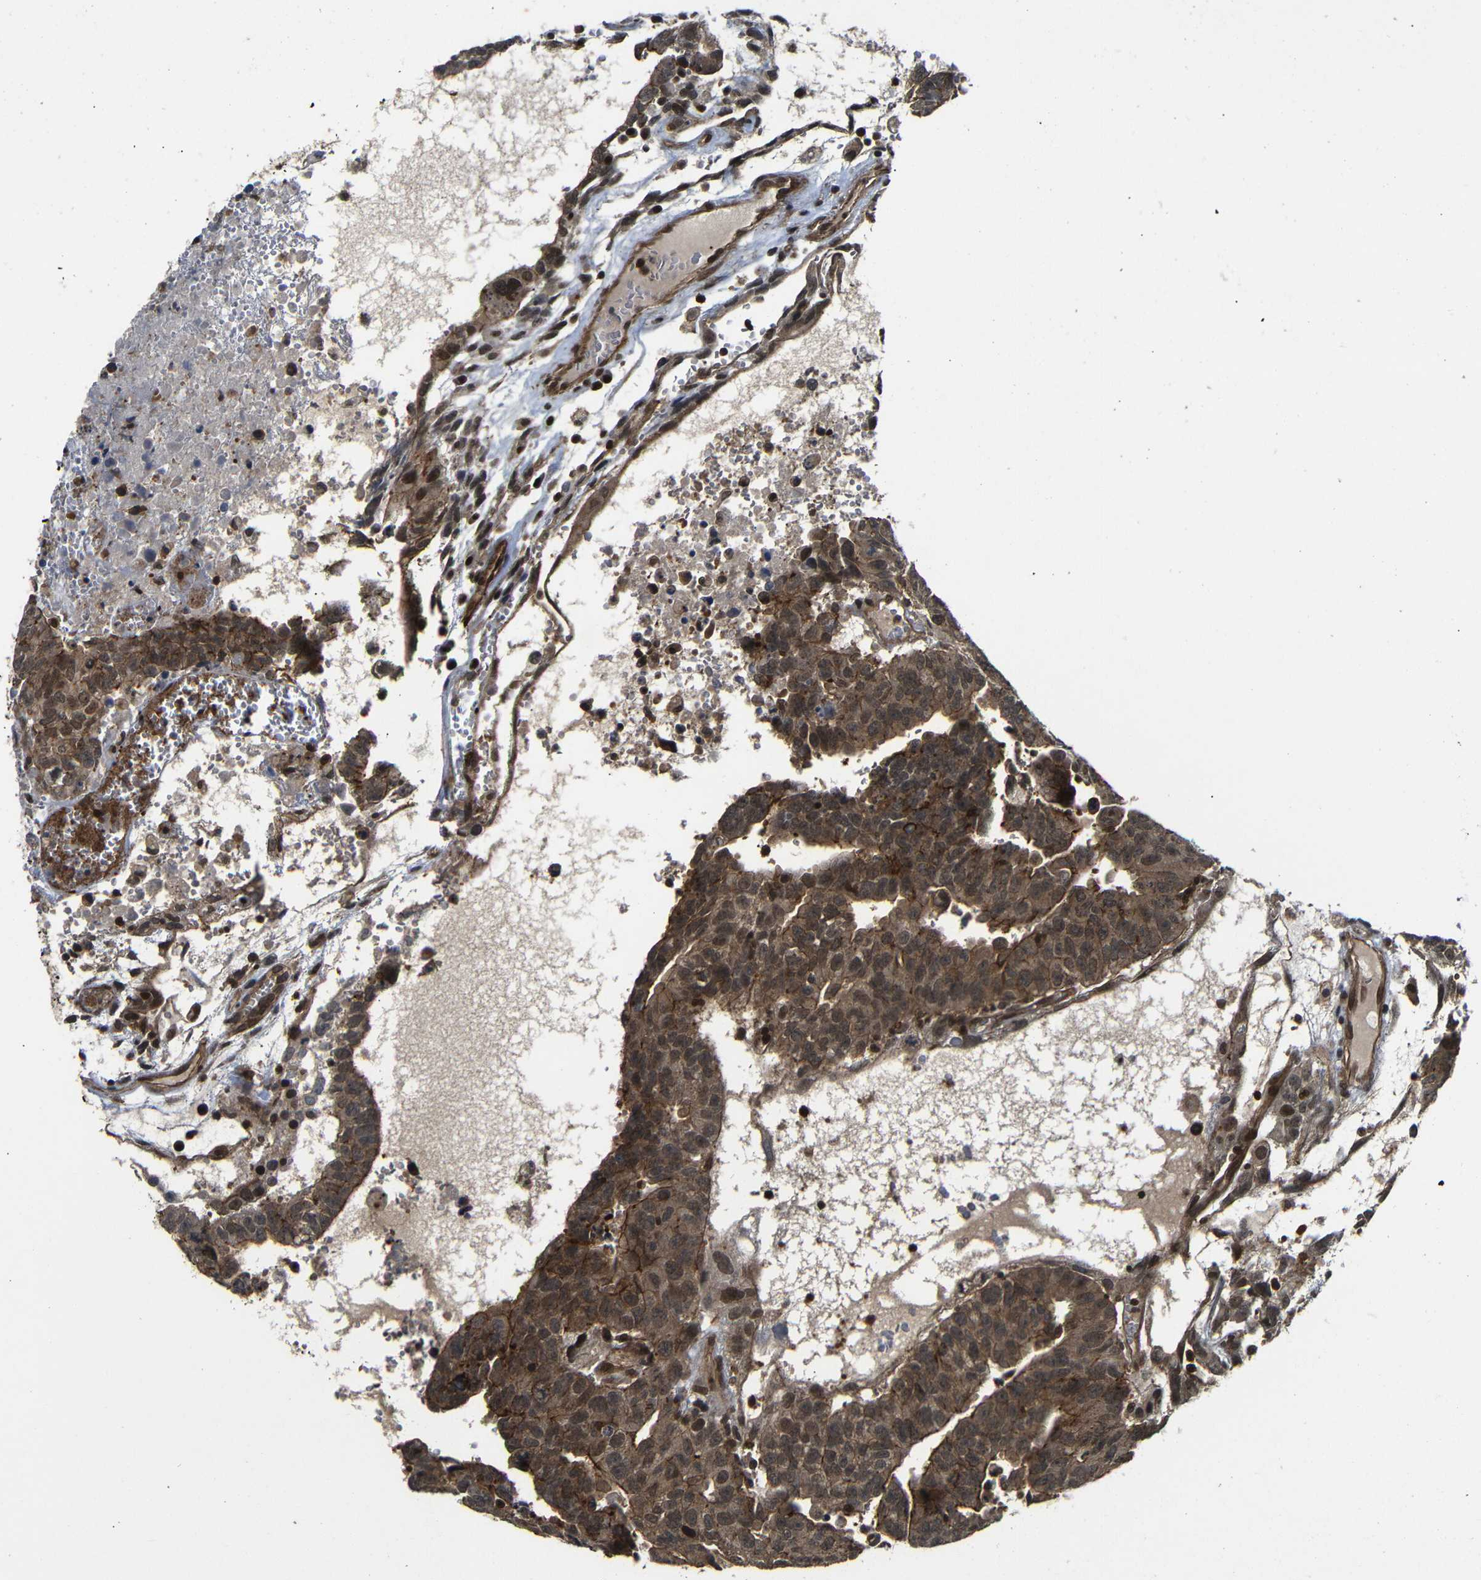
{"staining": {"intensity": "moderate", "quantity": ">75%", "location": "cytoplasmic/membranous,nuclear"}, "tissue": "testis cancer", "cell_type": "Tumor cells", "image_type": "cancer", "snomed": [{"axis": "morphology", "description": "Seminoma, NOS"}, {"axis": "morphology", "description": "Carcinoma, Embryonal, NOS"}, {"axis": "topography", "description": "Testis"}], "caption": "This micrograph shows testis cancer (seminoma) stained with IHC to label a protein in brown. The cytoplasmic/membranous and nuclear of tumor cells show moderate positivity for the protein. Nuclei are counter-stained blue.", "gene": "NANOS1", "patient": {"sex": "male", "age": 52}}